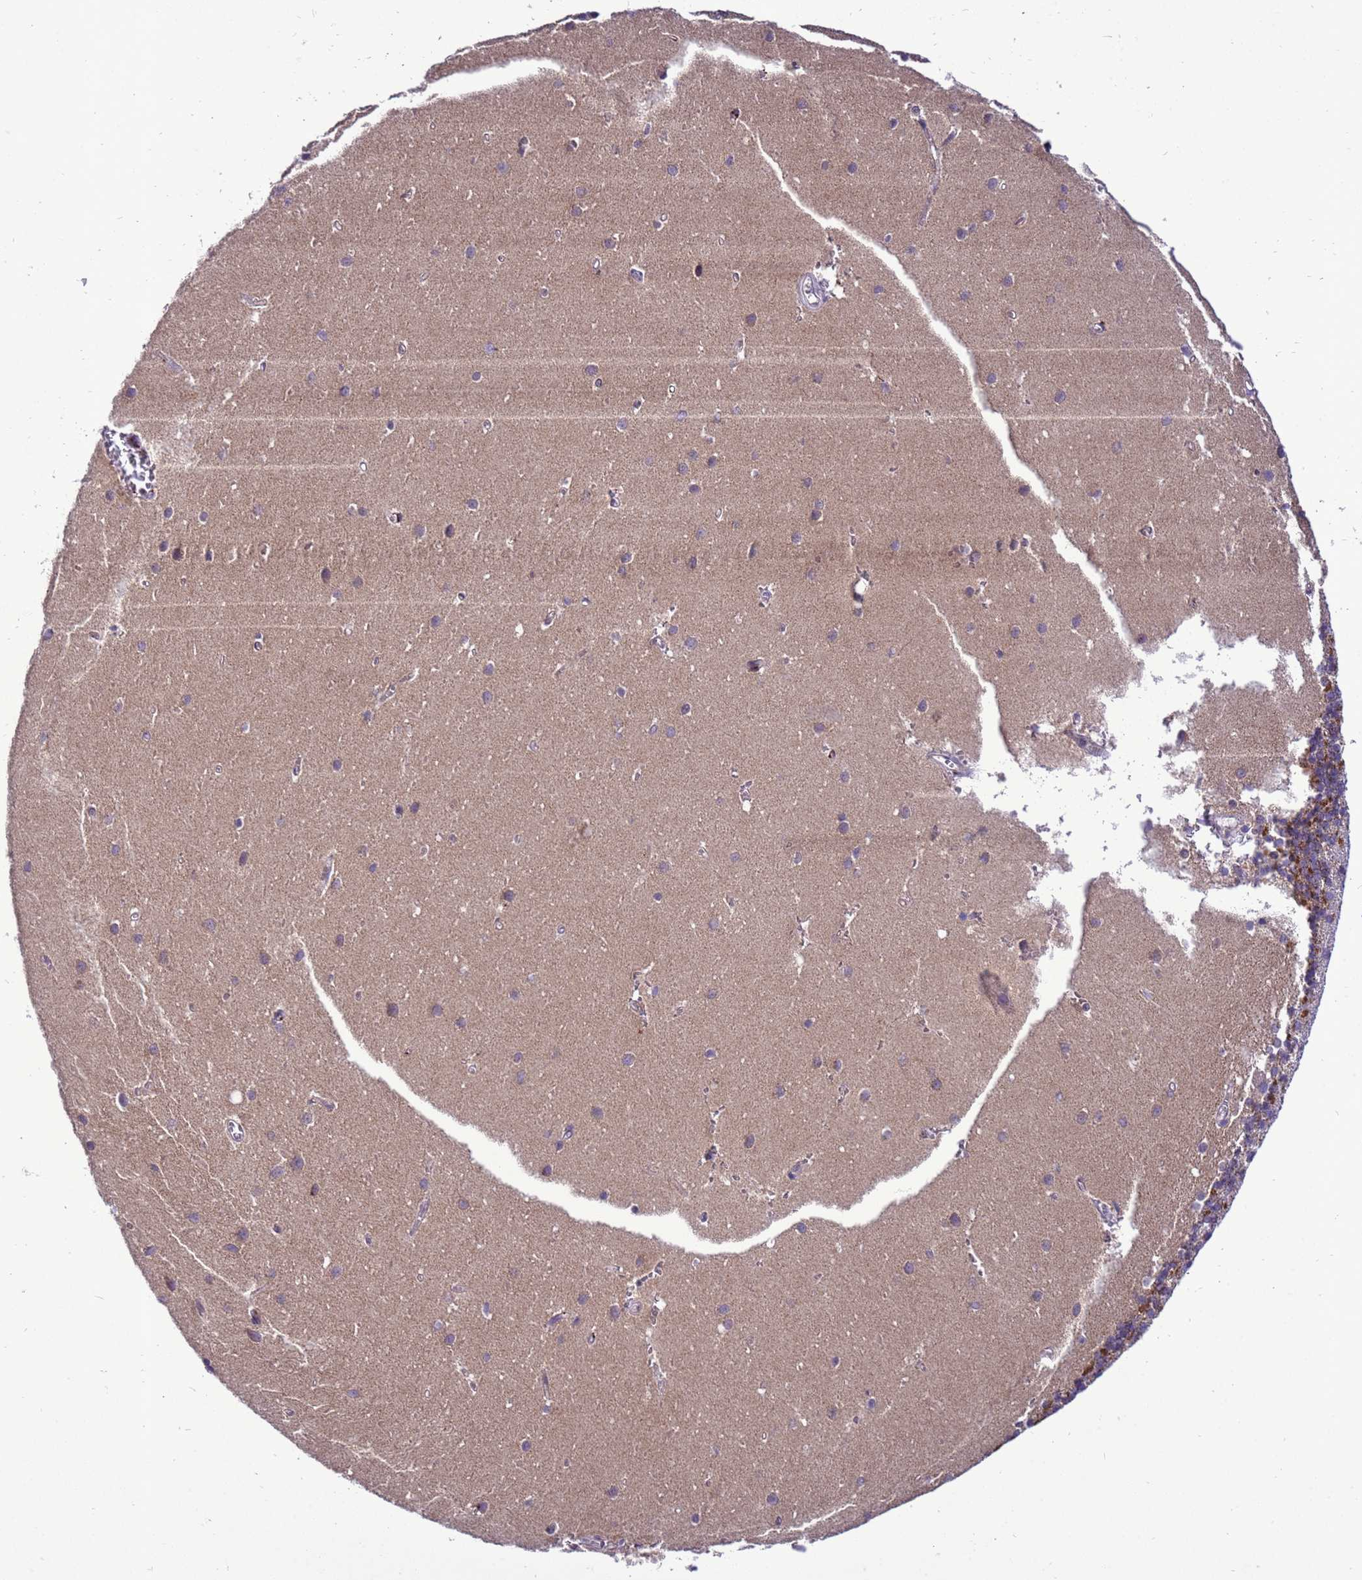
{"staining": {"intensity": "moderate", "quantity": "25%-75%", "location": "cytoplasmic/membranous"}, "tissue": "cerebellum", "cell_type": "Cells in granular layer", "image_type": "normal", "snomed": [{"axis": "morphology", "description": "Normal tissue, NOS"}, {"axis": "topography", "description": "Cerebellum"}], "caption": "The photomicrograph displays immunohistochemical staining of unremarkable cerebellum. There is moderate cytoplasmic/membranous staining is seen in approximately 25%-75% of cells in granular layer. (brown staining indicates protein expression, while blue staining denotes nuclei).", "gene": "RASD1", "patient": {"sex": "male", "age": 54}}